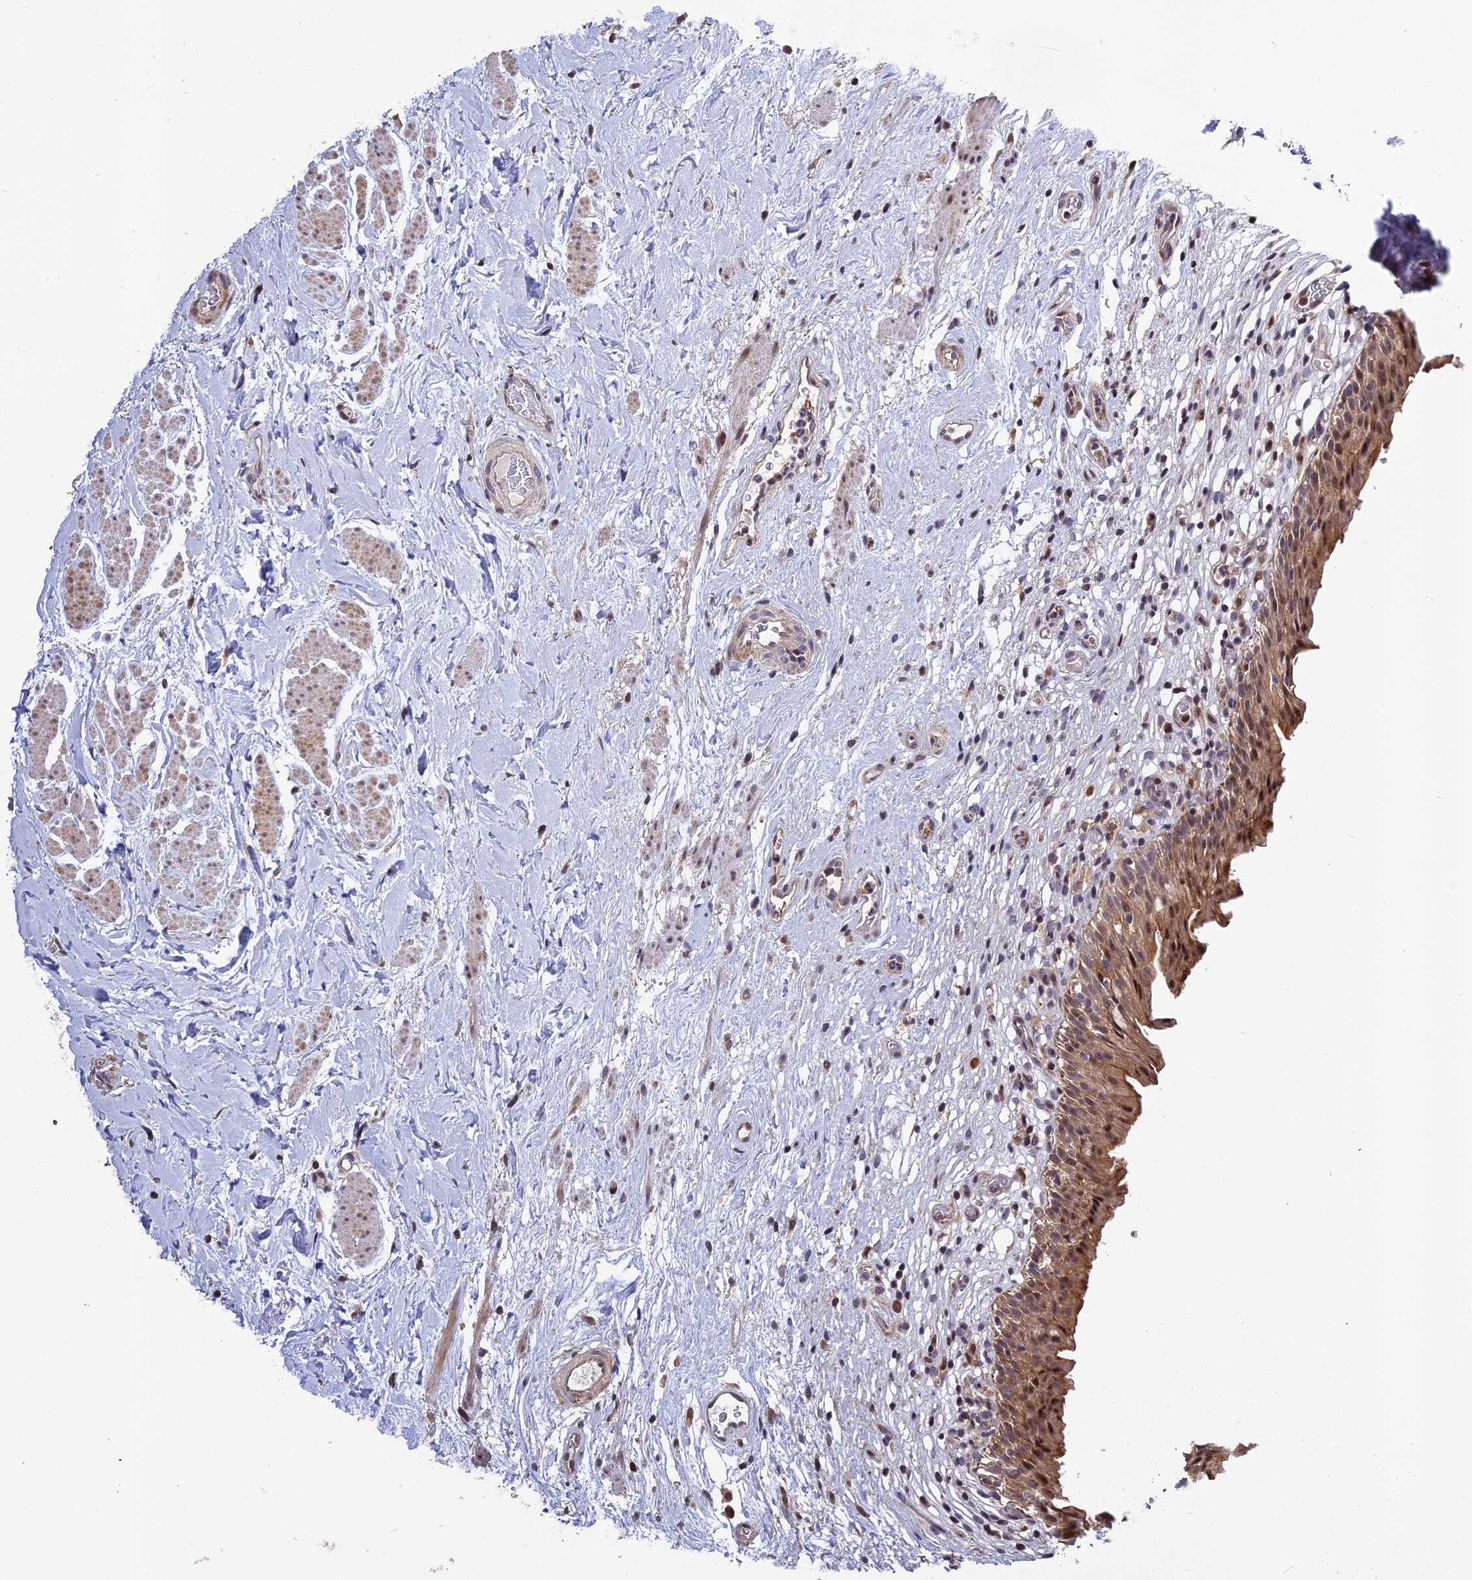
{"staining": {"intensity": "moderate", "quantity": ">75%", "location": "cytoplasmic/membranous,nuclear"}, "tissue": "urinary bladder", "cell_type": "Urothelial cells", "image_type": "normal", "snomed": [{"axis": "morphology", "description": "Normal tissue, NOS"}, {"axis": "morphology", "description": "Inflammation, NOS"}, {"axis": "topography", "description": "Urinary bladder"}], "caption": "A brown stain highlights moderate cytoplasmic/membranous,nuclear expression of a protein in urothelial cells of normal urinary bladder. Nuclei are stained in blue.", "gene": "SPG21", "patient": {"sex": "male", "age": 63}}